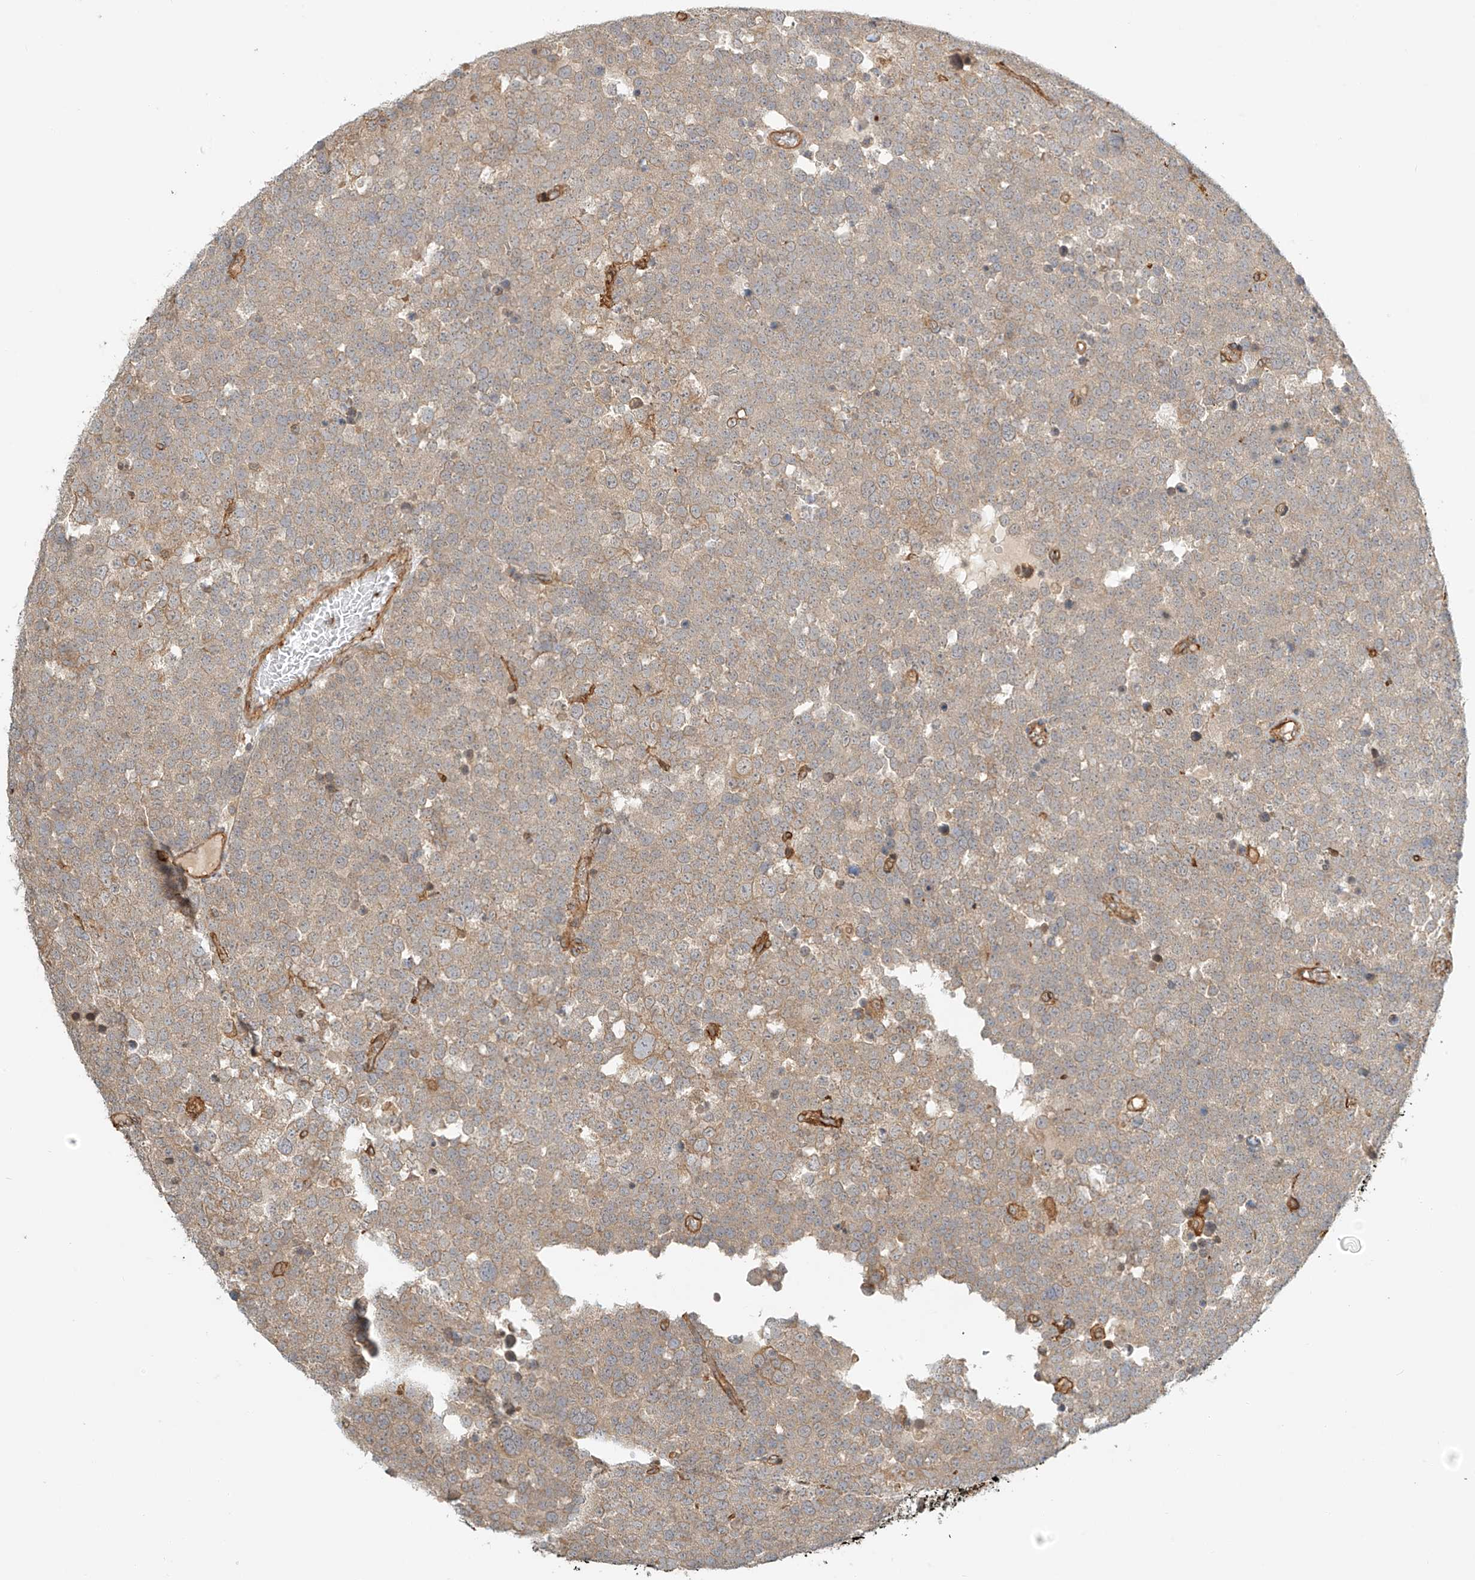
{"staining": {"intensity": "weak", "quantity": ">75%", "location": "cytoplasmic/membranous"}, "tissue": "testis cancer", "cell_type": "Tumor cells", "image_type": "cancer", "snomed": [{"axis": "morphology", "description": "Seminoma, NOS"}, {"axis": "topography", "description": "Testis"}], "caption": "An immunohistochemistry image of tumor tissue is shown. Protein staining in brown shows weak cytoplasmic/membranous positivity in testis cancer within tumor cells.", "gene": "CSMD3", "patient": {"sex": "male", "age": 71}}